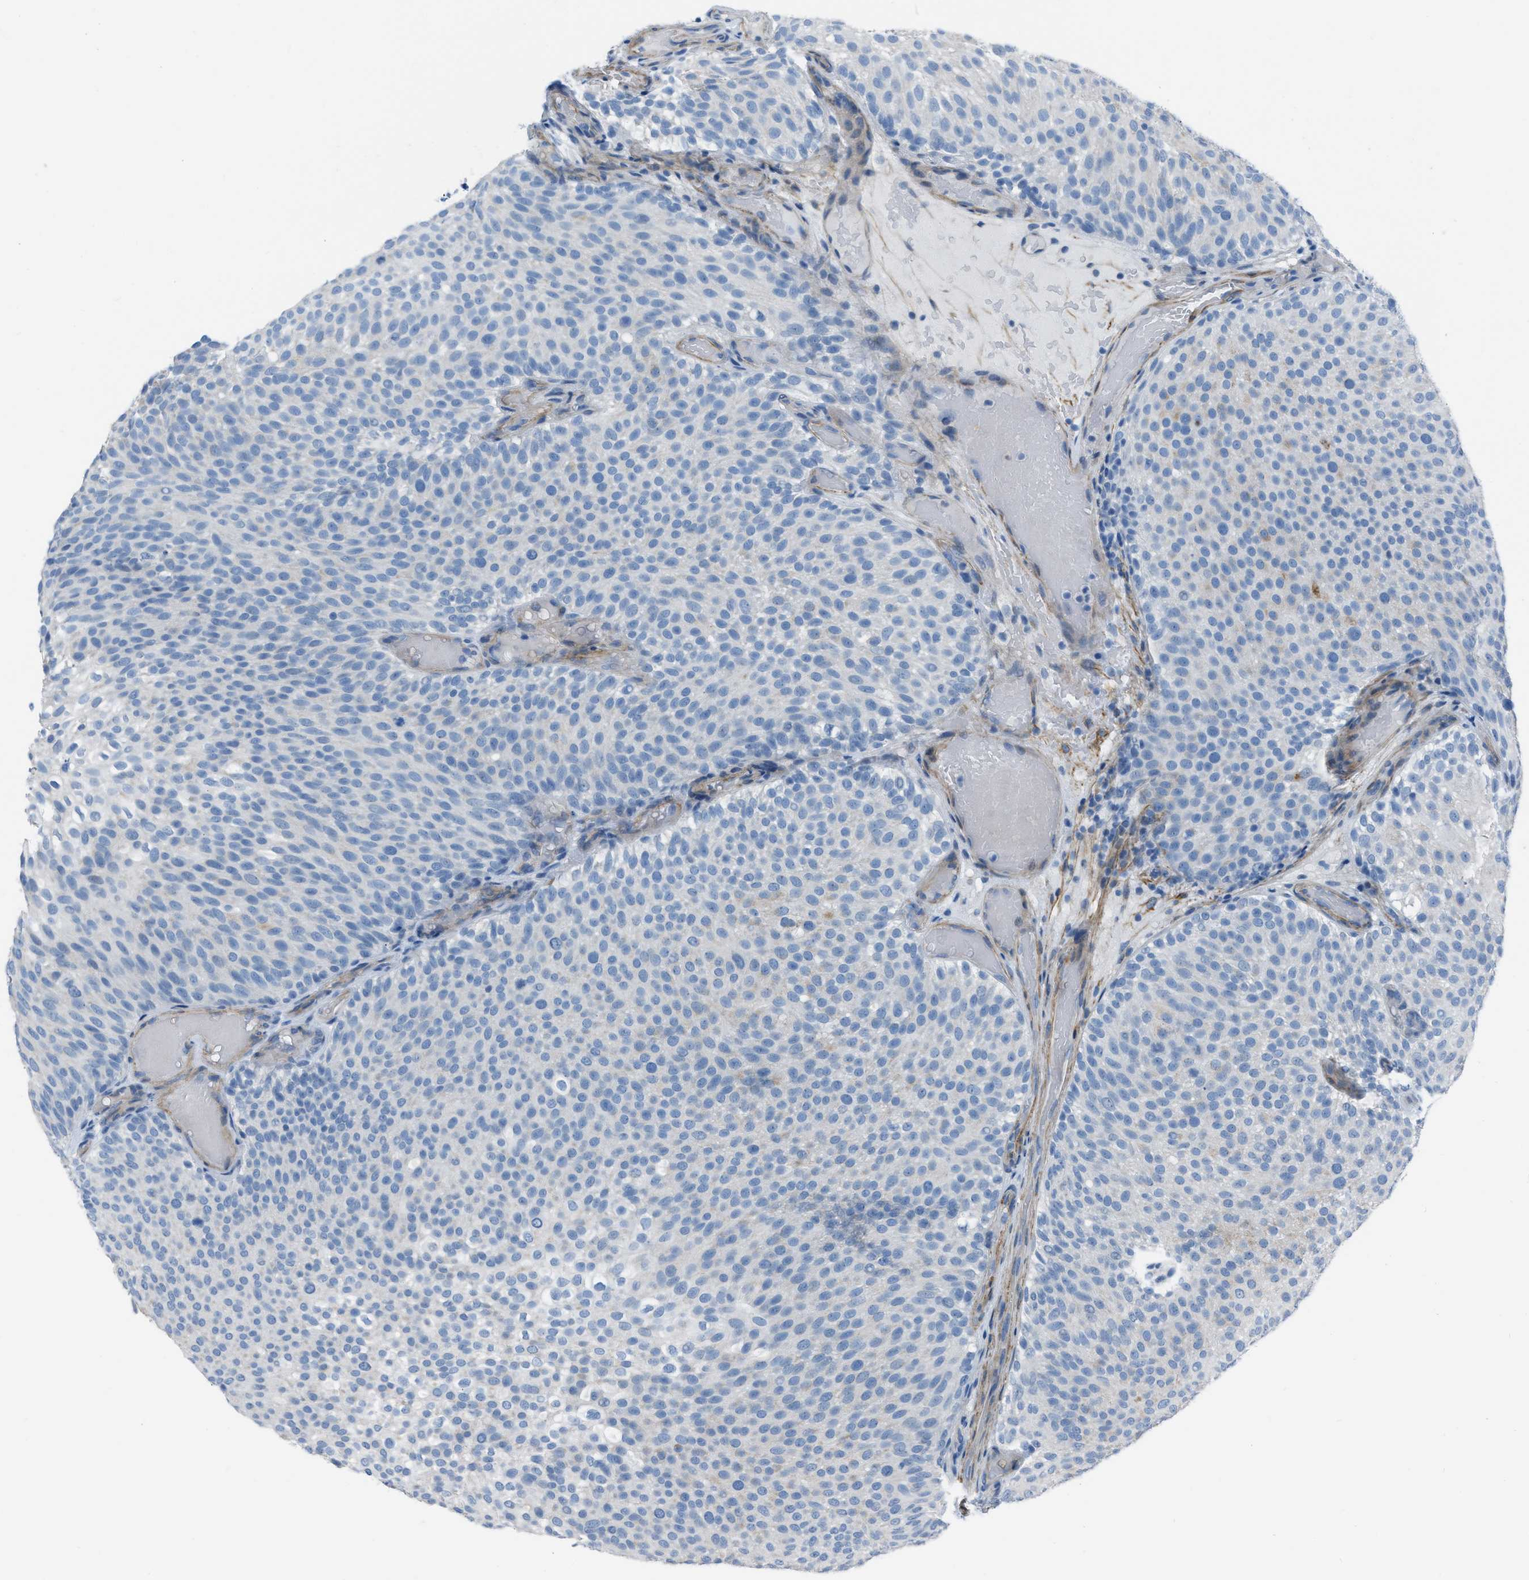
{"staining": {"intensity": "negative", "quantity": "none", "location": "none"}, "tissue": "urothelial cancer", "cell_type": "Tumor cells", "image_type": "cancer", "snomed": [{"axis": "morphology", "description": "Urothelial carcinoma, Low grade"}, {"axis": "topography", "description": "Urinary bladder"}], "caption": "A histopathology image of human urothelial carcinoma (low-grade) is negative for staining in tumor cells.", "gene": "SPATC1L", "patient": {"sex": "male", "age": 78}}